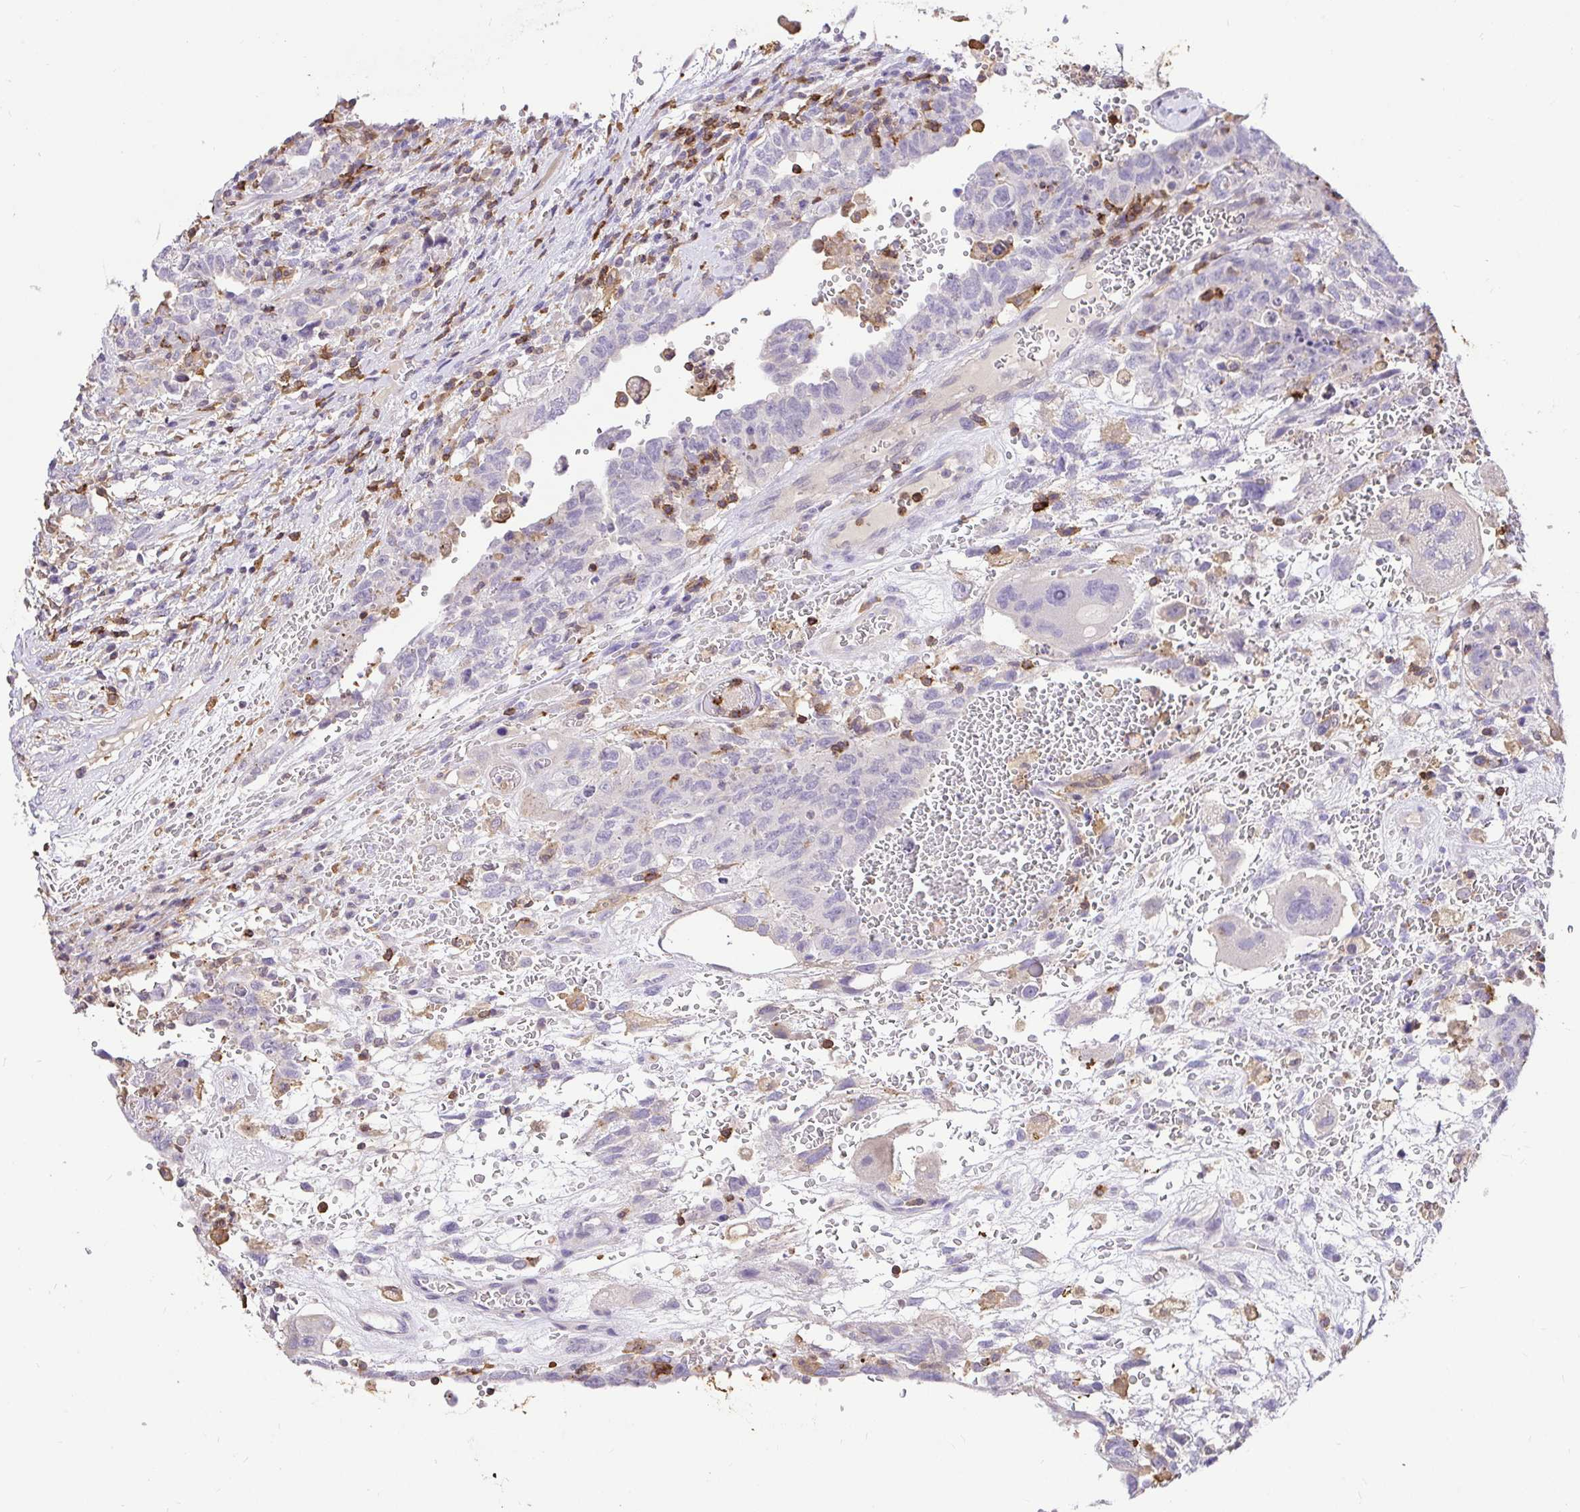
{"staining": {"intensity": "negative", "quantity": "none", "location": "none"}, "tissue": "testis cancer", "cell_type": "Tumor cells", "image_type": "cancer", "snomed": [{"axis": "morphology", "description": "Carcinoma, Embryonal, NOS"}, {"axis": "topography", "description": "Testis"}], "caption": "Testis cancer stained for a protein using immunohistochemistry (IHC) reveals no expression tumor cells.", "gene": "SKAP1", "patient": {"sex": "male", "age": 26}}